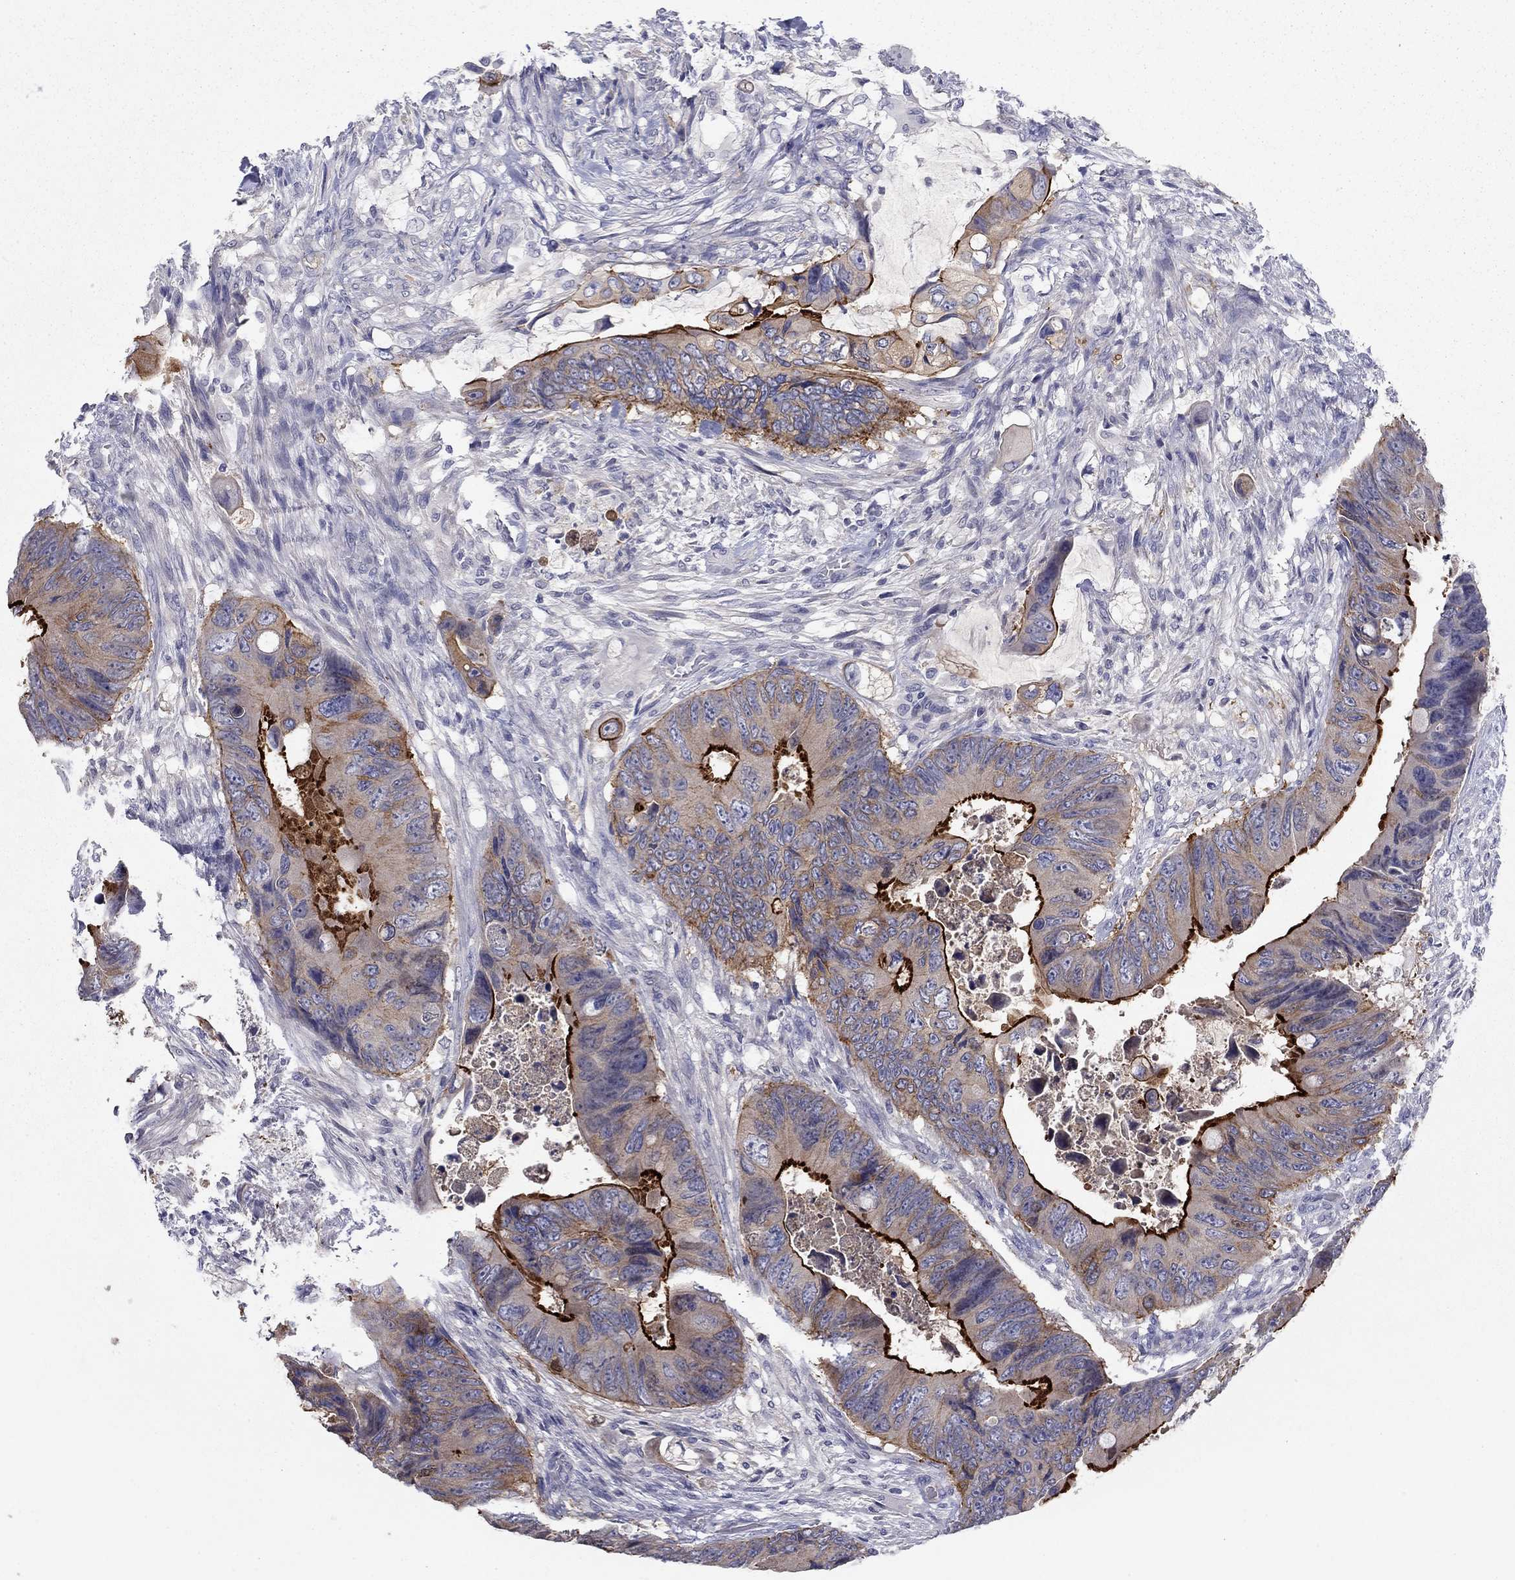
{"staining": {"intensity": "strong", "quantity": "25%-75%", "location": "cytoplasmic/membranous"}, "tissue": "colorectal cancer", "cell_type": "Tumor cells", "image_type": "cancer", "snomed": [{"axis": "morphology", "description": "Adenocarcinoma, NOS"}, {"axis": "topography", "description": "Rectum"}], "caption": "Immunohistochemistry (IHC) (DAB (3,3'-diaminobenzidine)) staining of human colorectal cancer (adenocarcinoma) displays strong cytoplasmic/membranous protein expression in about 25%-75% of tumor cells.", "gene": "PLS1", "patient": {"sex": "male", "age": 63}}